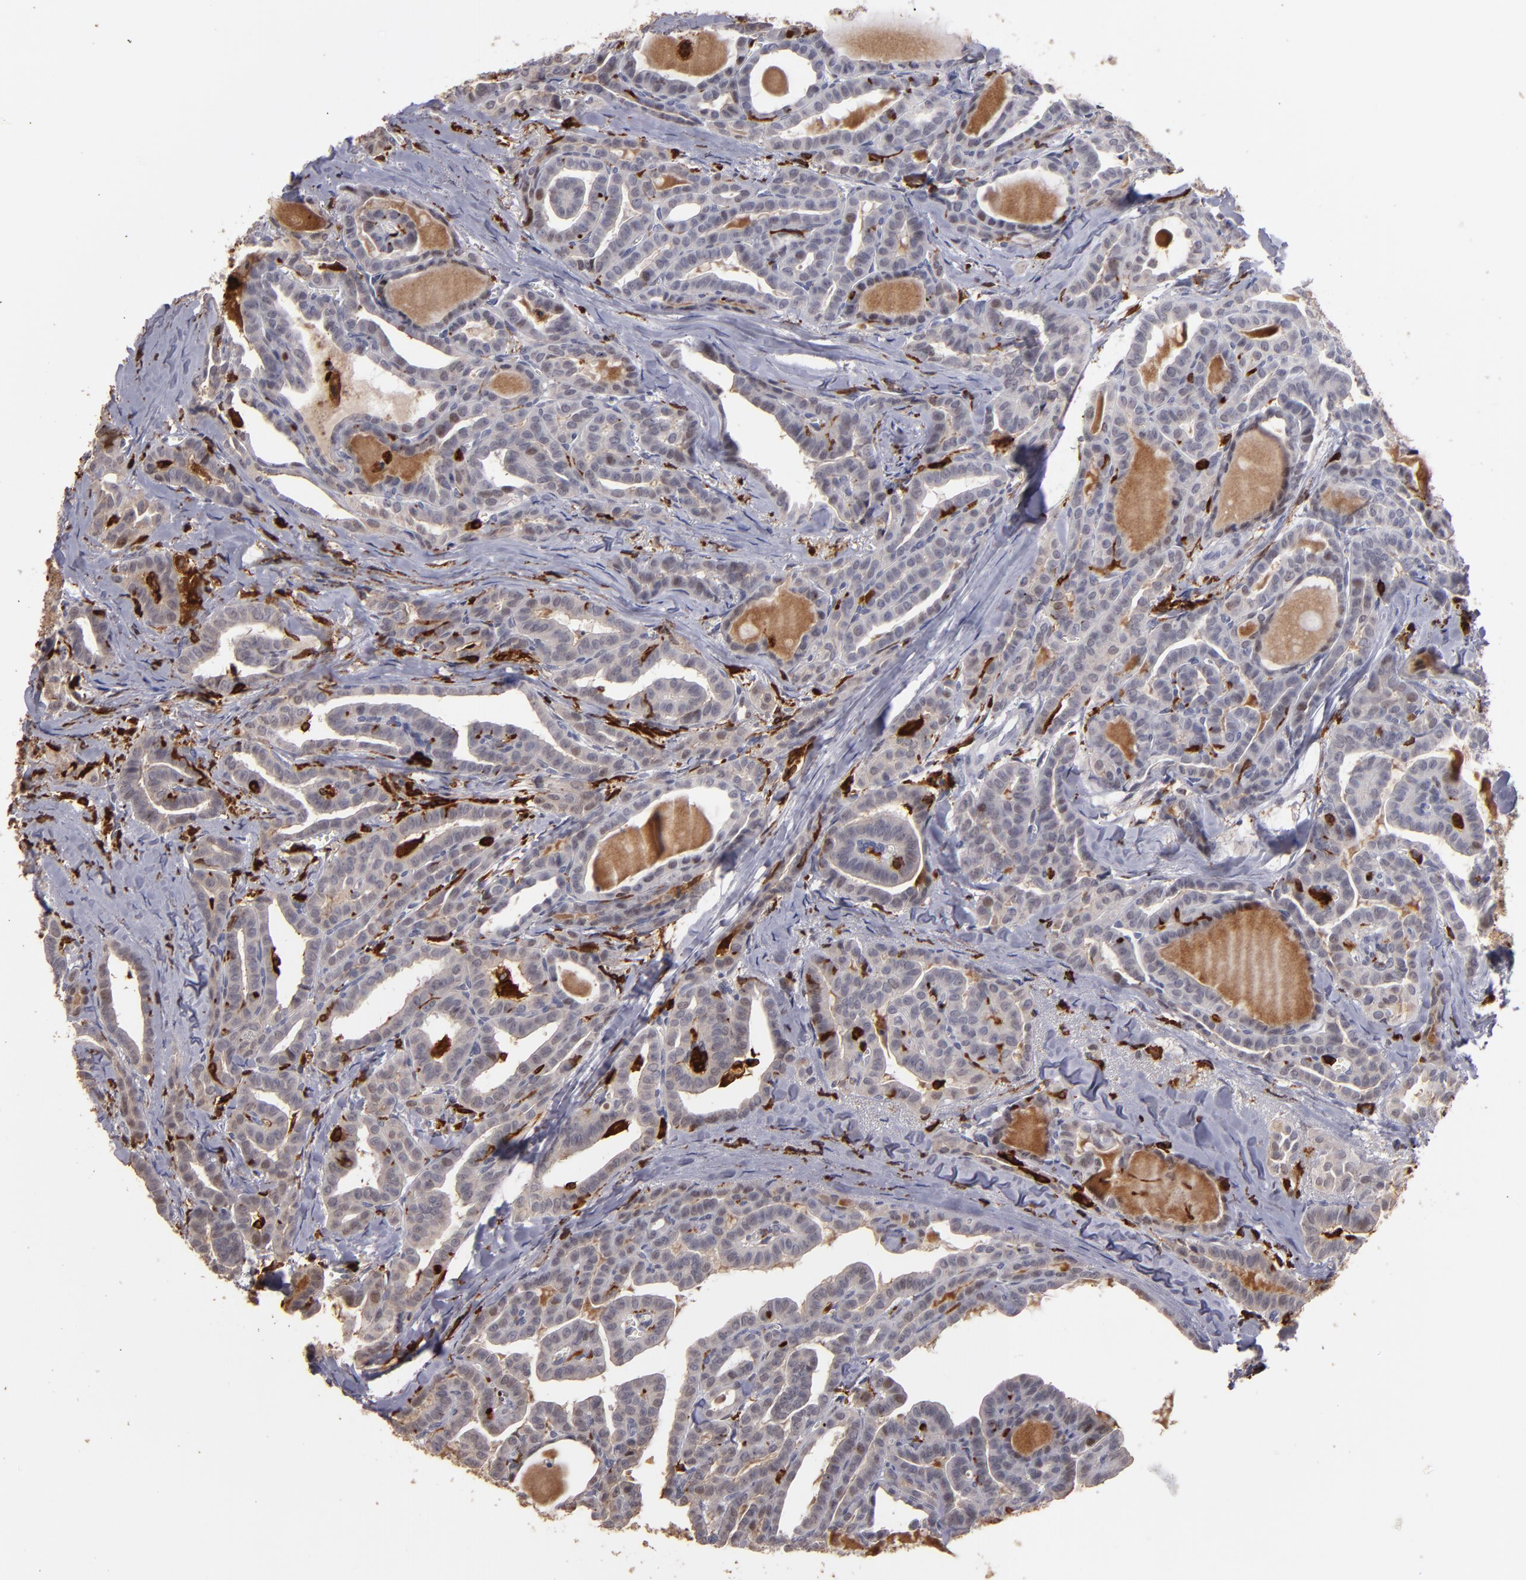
{"staining": {"intensity": "weak", "quantity": "25%-75%", "location": "cytoplasmic/membranous,nuclear"}, "tissue": "thyroid cancer", "cell_type": "Tumor cells", "image_type": "cancer", "snomed": [{"axis": "morphology", "description": "Carcinoma, NOS"}, {"axis": "topography", "description": "Thyroid gland"}], "caption": "A histopathology image of thyroid carcinoma stained for a protein exhibits weak cytoplasmic/membranous and nuclear brown staining in tumor cells.", "gene": "WAS", "patient": {"sex": "female", "age": 91}}